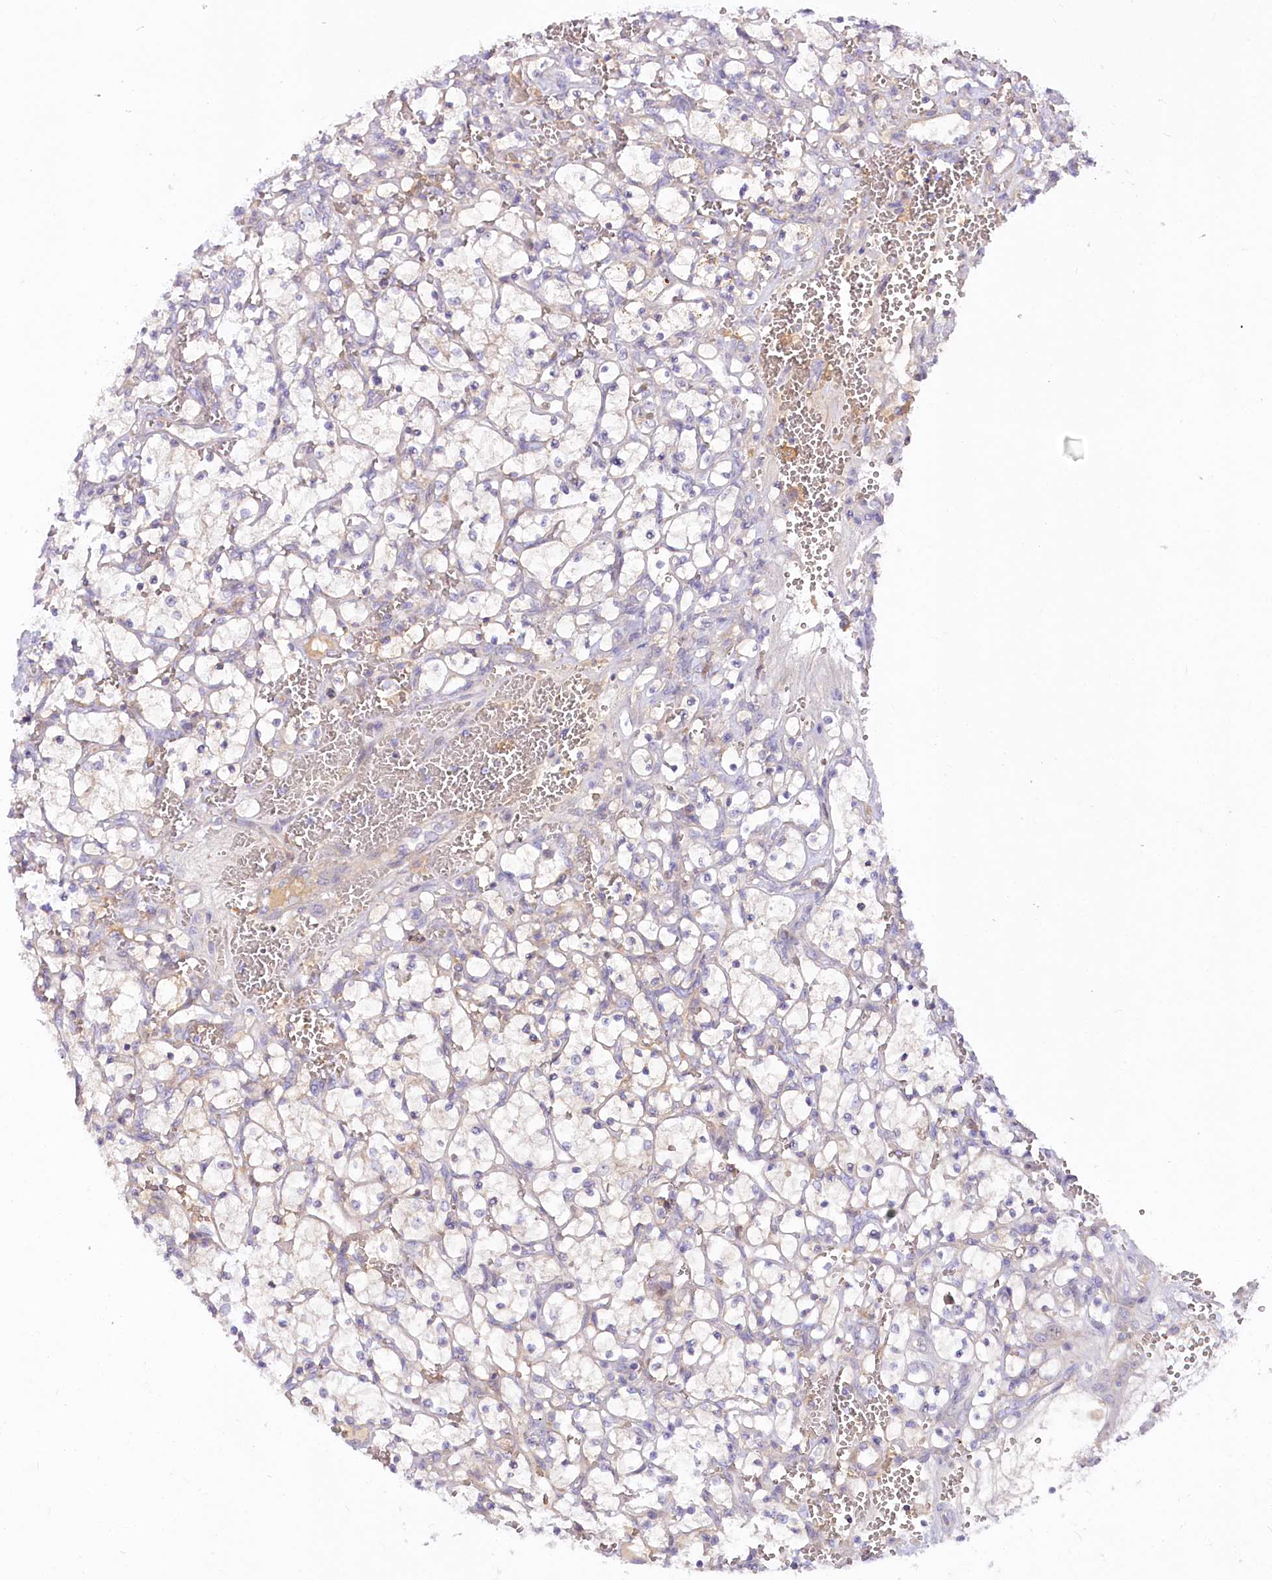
{"staining": {"intensity": "negative", "quantity": "none", "location": "none"}, "tissue": "renal cancer", "cell_type": "Tumor cells", "image_type": "cancer", "snomed": [{"axis": "morphology", "description": "Adenocarcinoma, NOS"}, {"axis": "topography", "description": "Kidney"}], "caption": "Adenocarcinoma (renal) stained for a protein using immunohistochemistry (IHC) exhibits no staining tumor cells.", "gene": "EFHC2", "patient": {"sex": "female", "age": 69}}